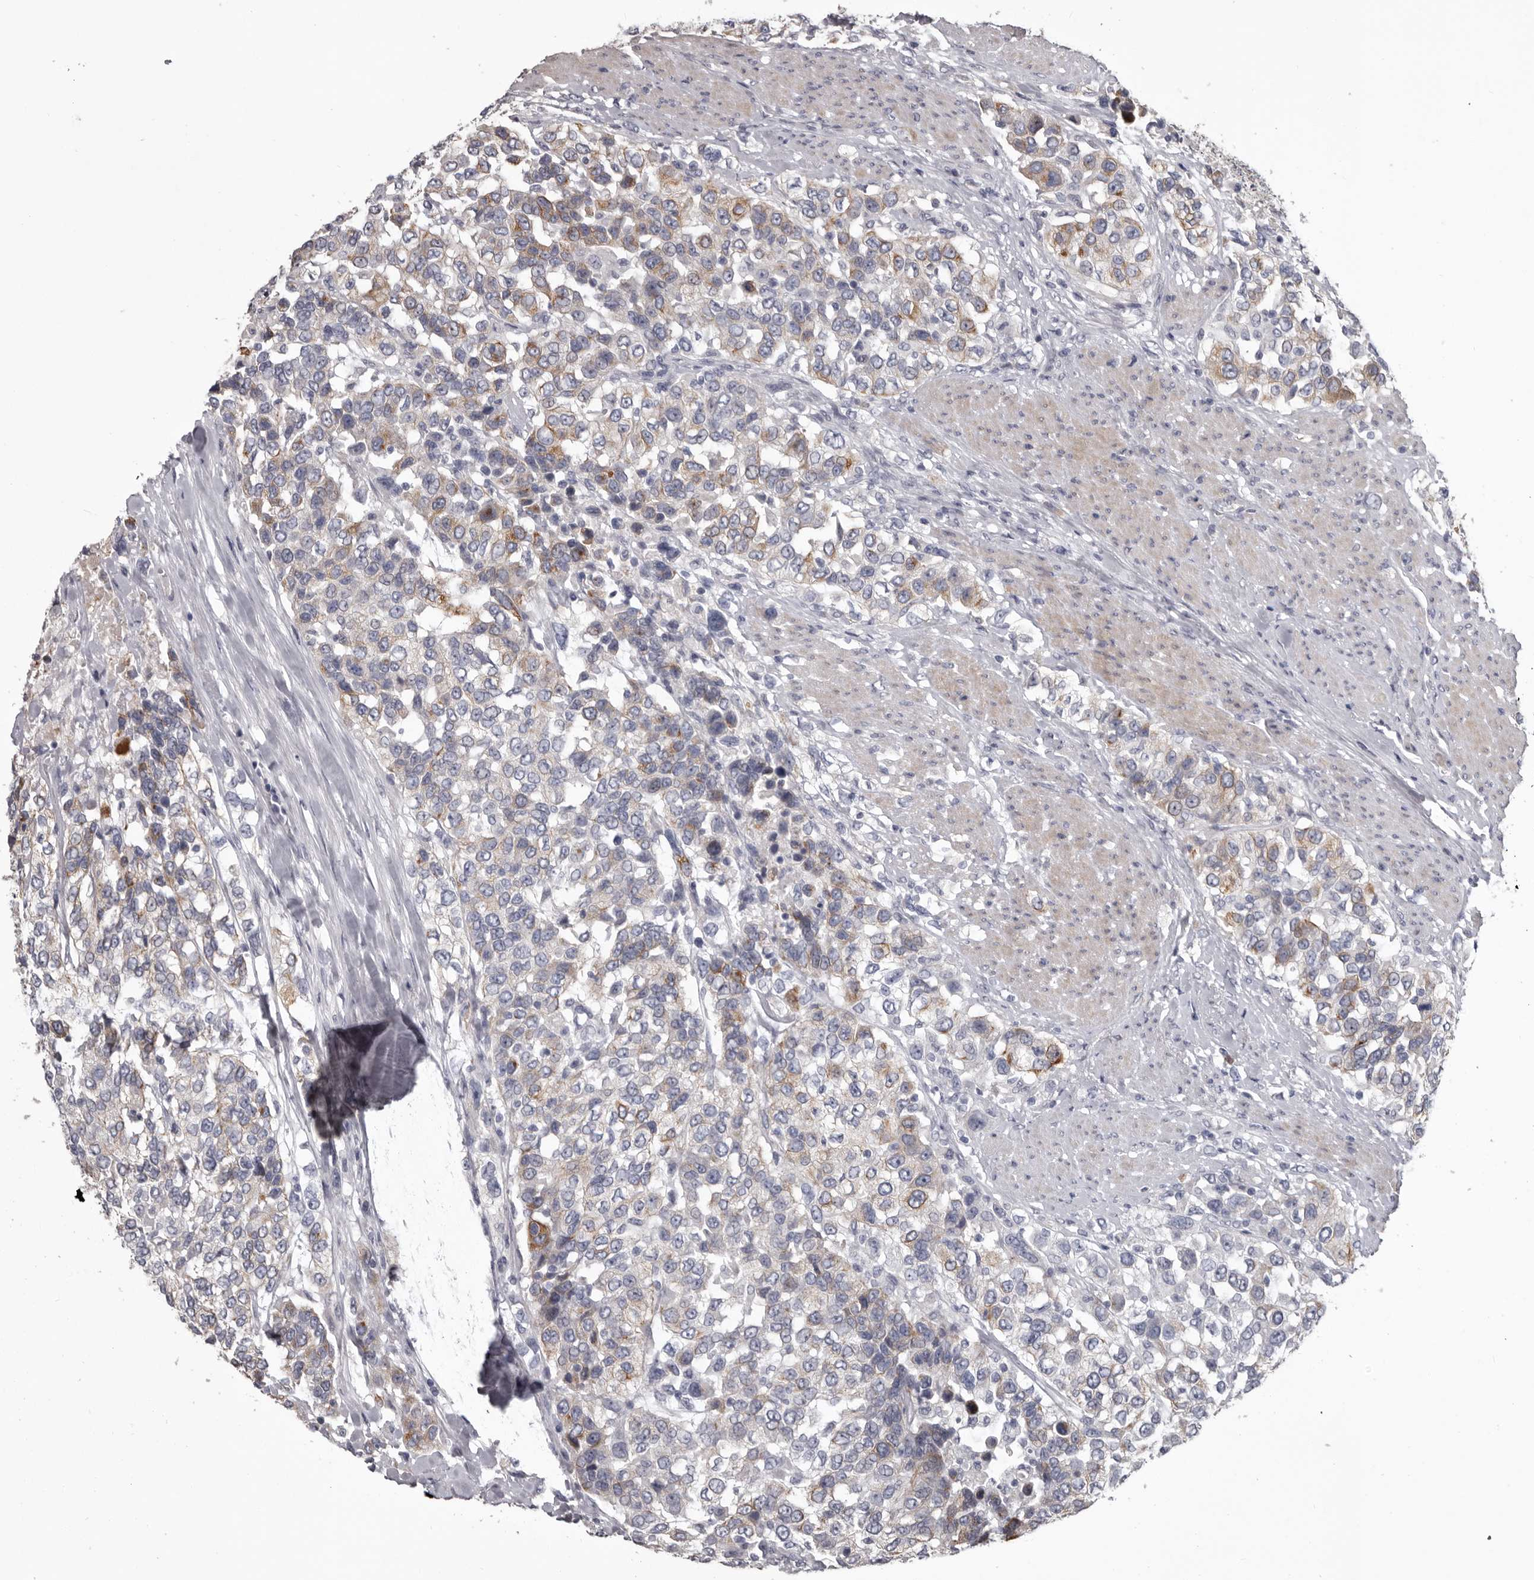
{"staining": {"intensity": "moderate", "quantity": "<25%", "location": "cytoplasmic/membranous"}, "tissue": "urothelial cancer", "cell_type": "Tumor cells", "image_type": "cancer", "snomed": [{"axis": "morphology", "description": "Urothelial carcinoma, High grade"}, {"axis": "topography", "description": "Urinary bladder"}], "caption": "Protein expression analysis of urothelial cancer displays moderate cytoplasmic/membranous expression in approximately <25% of tumor cells.", "gene": "LPAR6", "patient": {"sex": "female", "age": 80}}